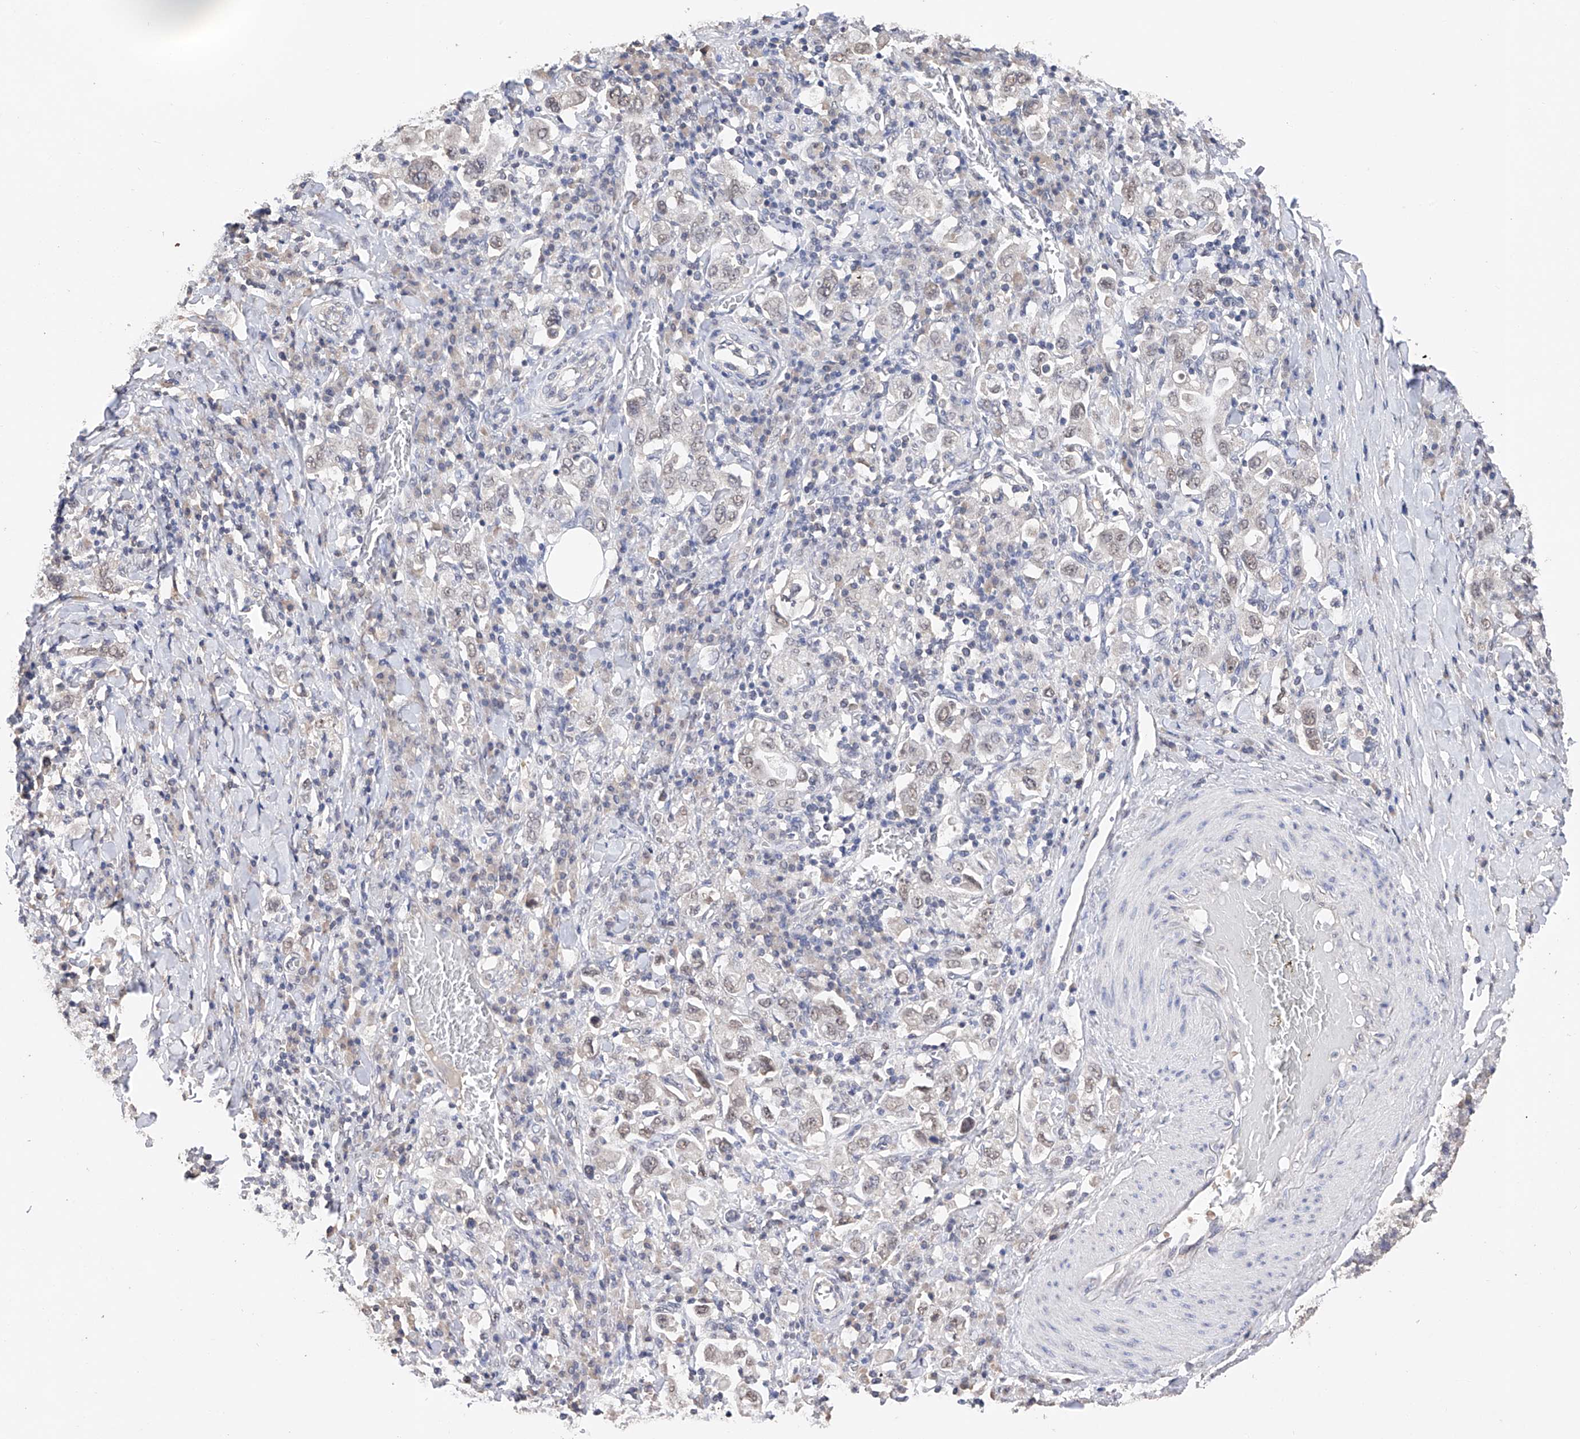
{"staining": {"intensity": "weak", "quantity": "25%-75%", "location": "nuclear"}, "tissue": "stomach cancer", "cell_type": "Tumor cells", "image_type": "cancer", "snomed": [{"axis": "morphology", "description": "Adenocarcinoma, NOS"}, {"axis": "topography", "description": "Stomach, upper"}], "caption": "Immunohistochemical staining of stomach cancer (adenocarcinoma) reveals weak nuclear protein positivity in about 25%-75% of tumor cells. (Stains: DAB (3,3'-diaminobenzidine) in brown, nuclei in blue, Microscopy: brightfield microscopy at high magnification).", "gene": "DMAP1", "patient": {"sex": "male", "age": 62}}